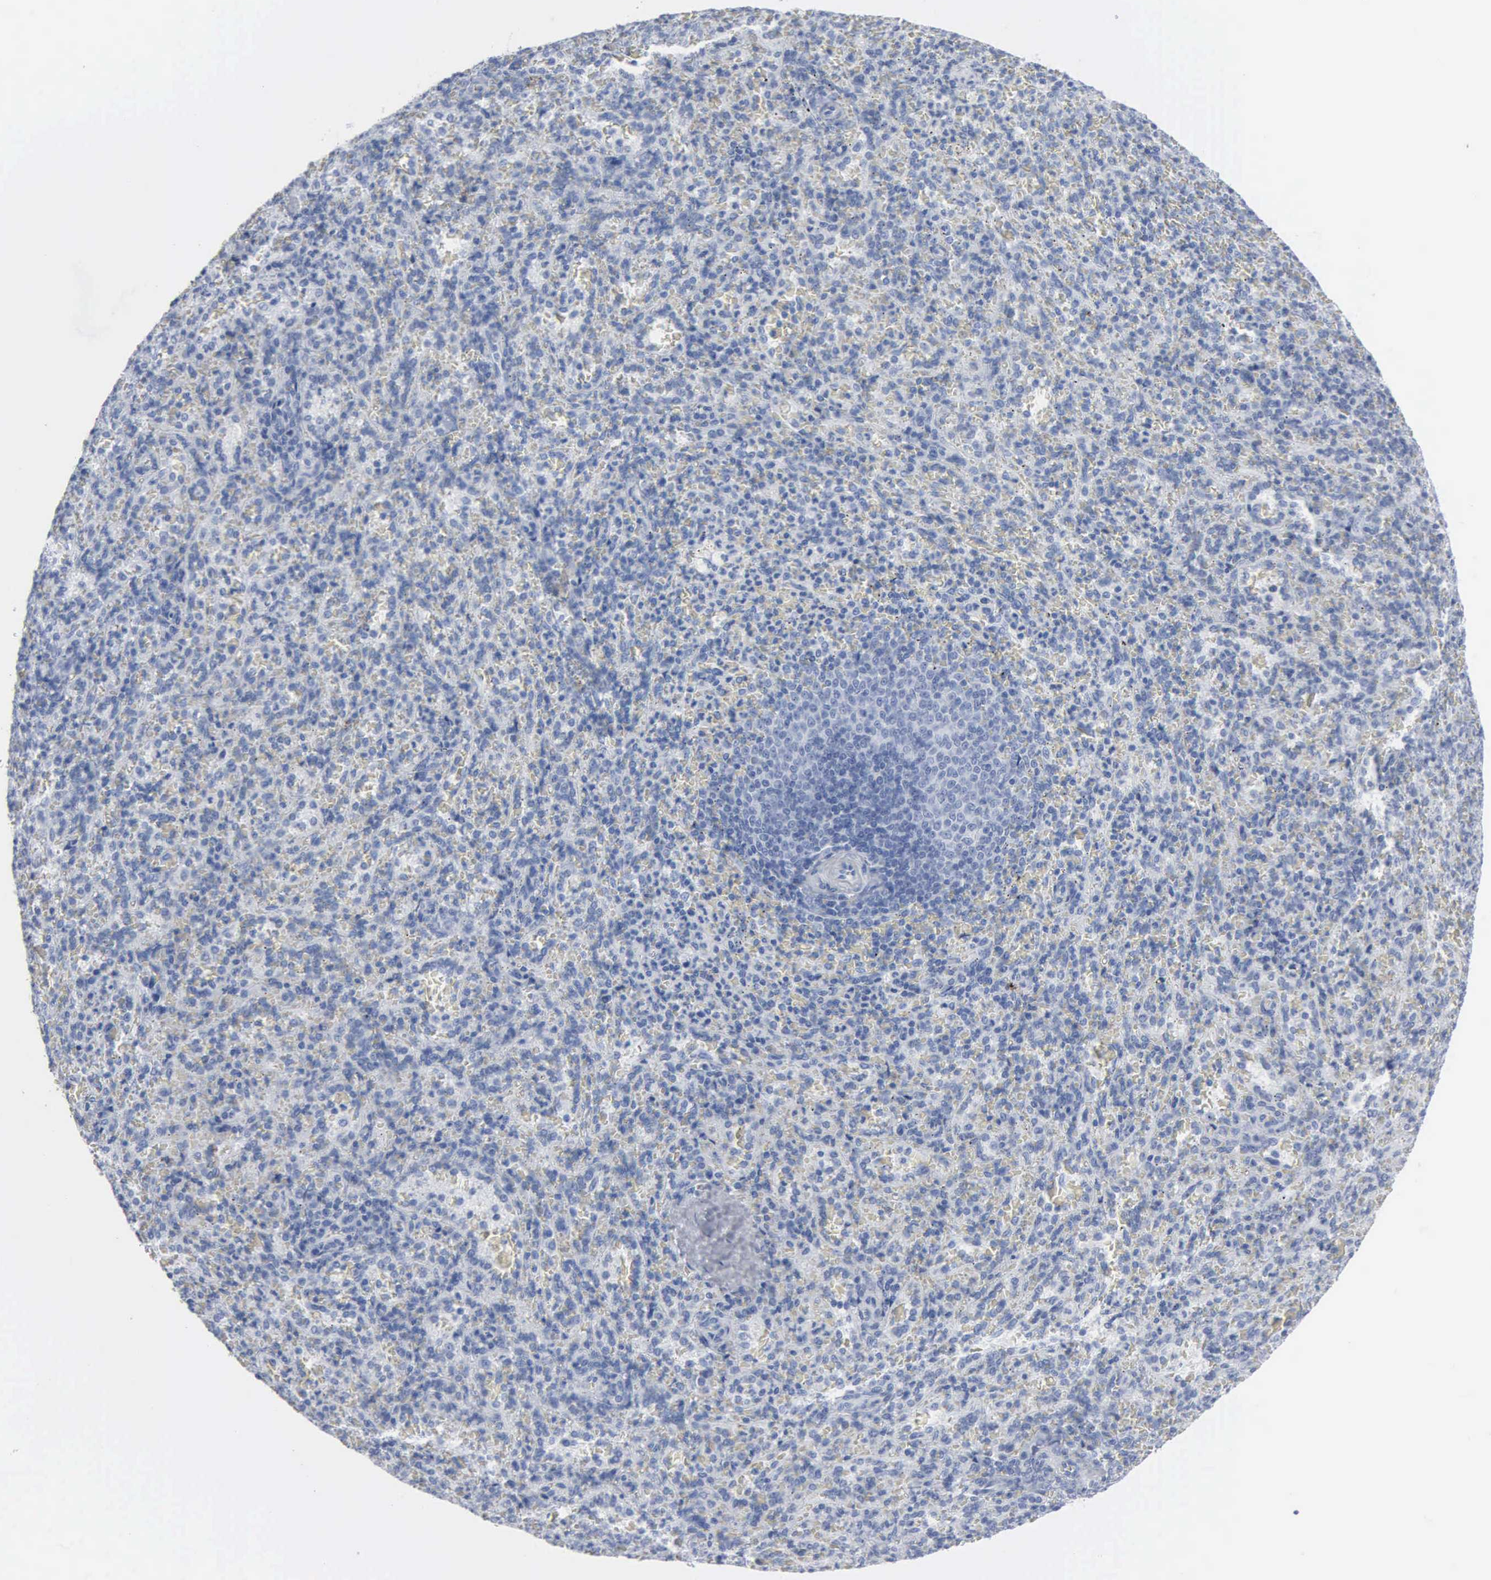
{"staining": {"intensity": "negative", "quantity": "none", "location": "none"}, "tissue": "spleen", "cell_type": "Cells in red pulp", "image_type": "normal", "snomed": [{"axis": "morphology", "description": "Normal tissue, NOS"}, {"axis": "topography", "description": "Spleen"}], "caption": "This histopathology image is of normal spleen stained with immunohistochemistry (IHC) to label a protein in brown with the nuclei are counter-stained blue. There is no positivity in cells in red pulp. (Brightfield microscopy of DAB (3,3'-diaminobenzidine) immunohistochemistry (IHC) at high magnification).", "gene": "DMD", "patient": {"sex": "female", "age": 21}}